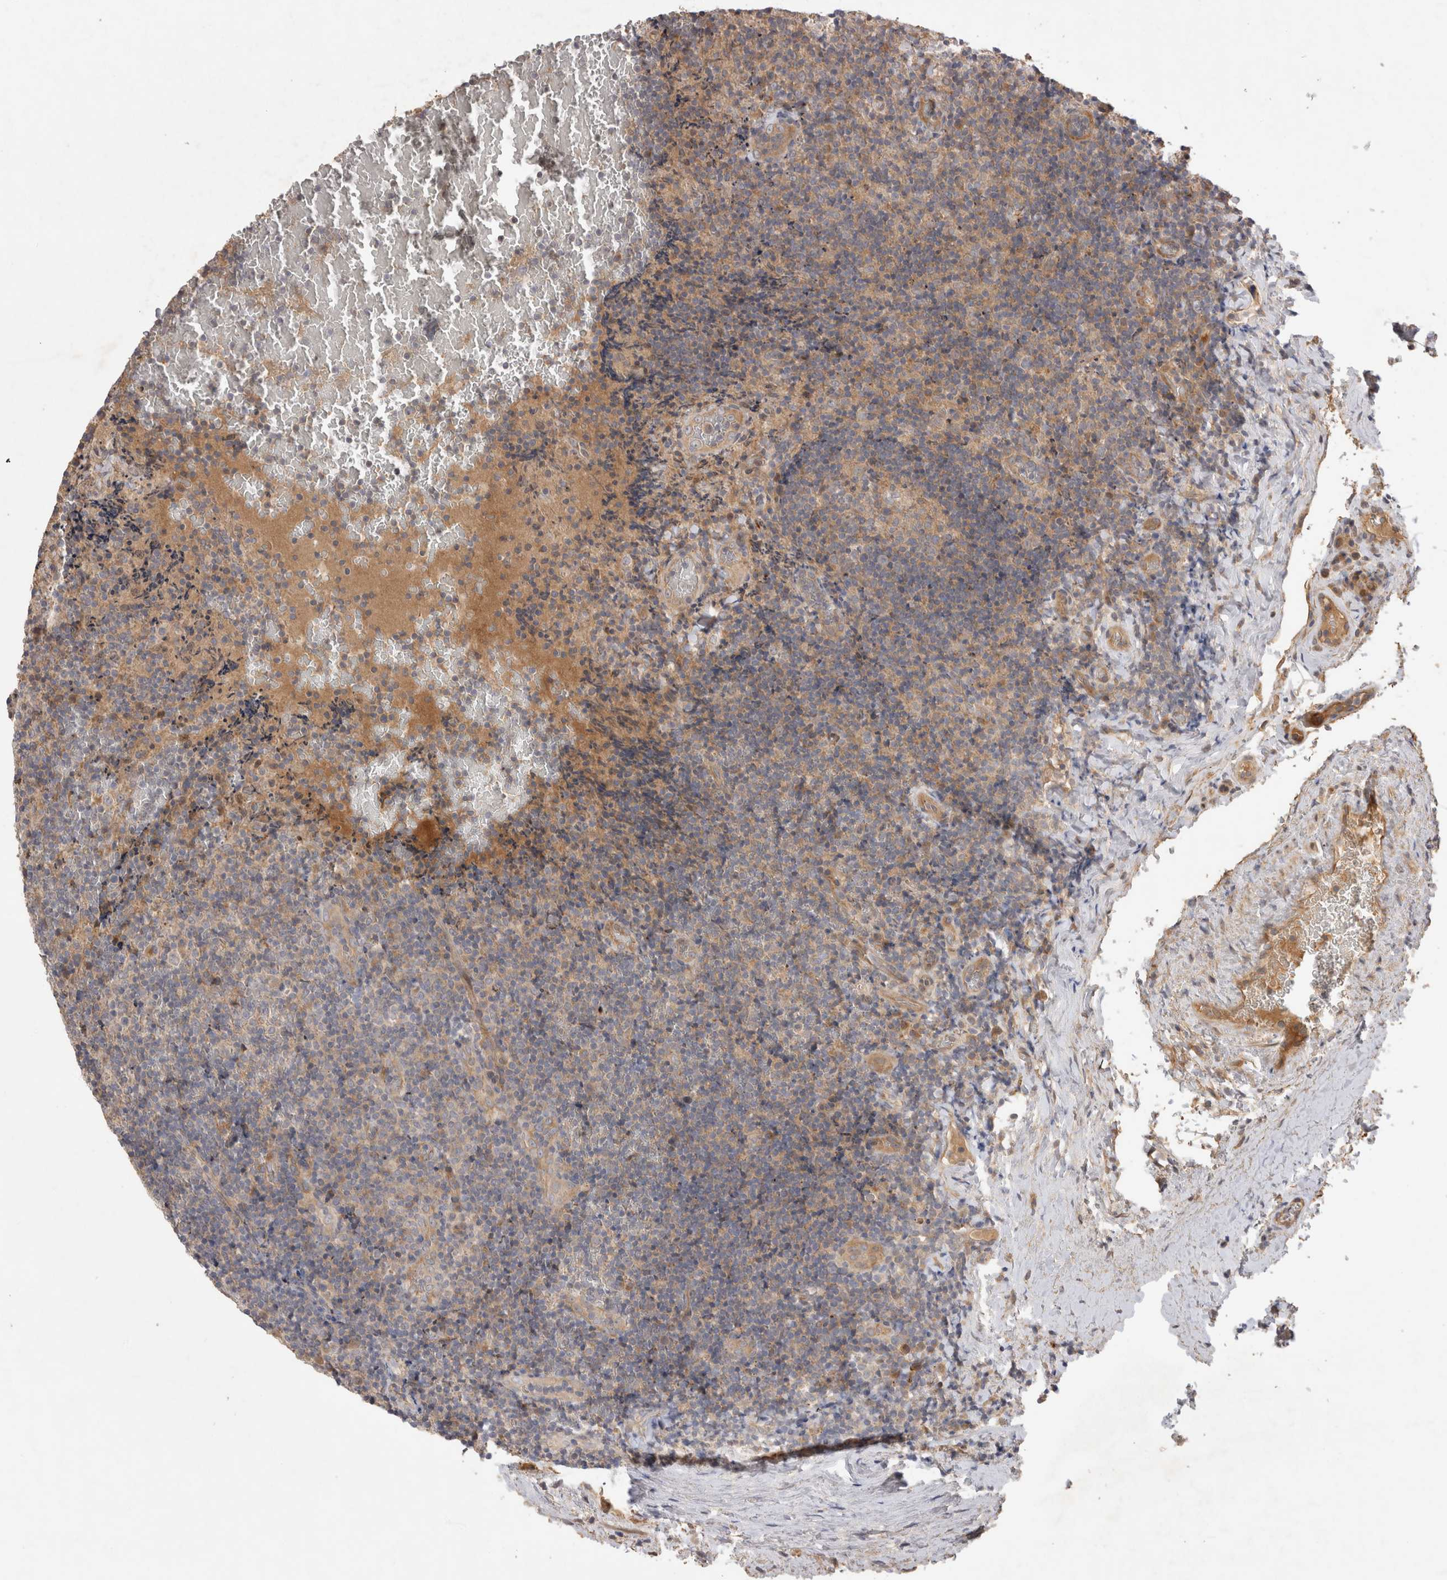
{"staining": {"intensity": "weak", "quantity": "<25%", "location": "cytoplasmic/membranous"}, "tissue": "lymphoma", "cell_type": "Tumor cells", "image_type": "cancer", "snomed": [{"axis": "morphology", "description": "Malignant lymphoma, non-Hodgkin's type, High grade"}, {"axis": "topography", "description": "Tonsil"}], "caption": "There is no significant expression in tumor cells of lymphoma.", "gene": "PPP1R42", "patient": {"sex": "female", "age": 36}}